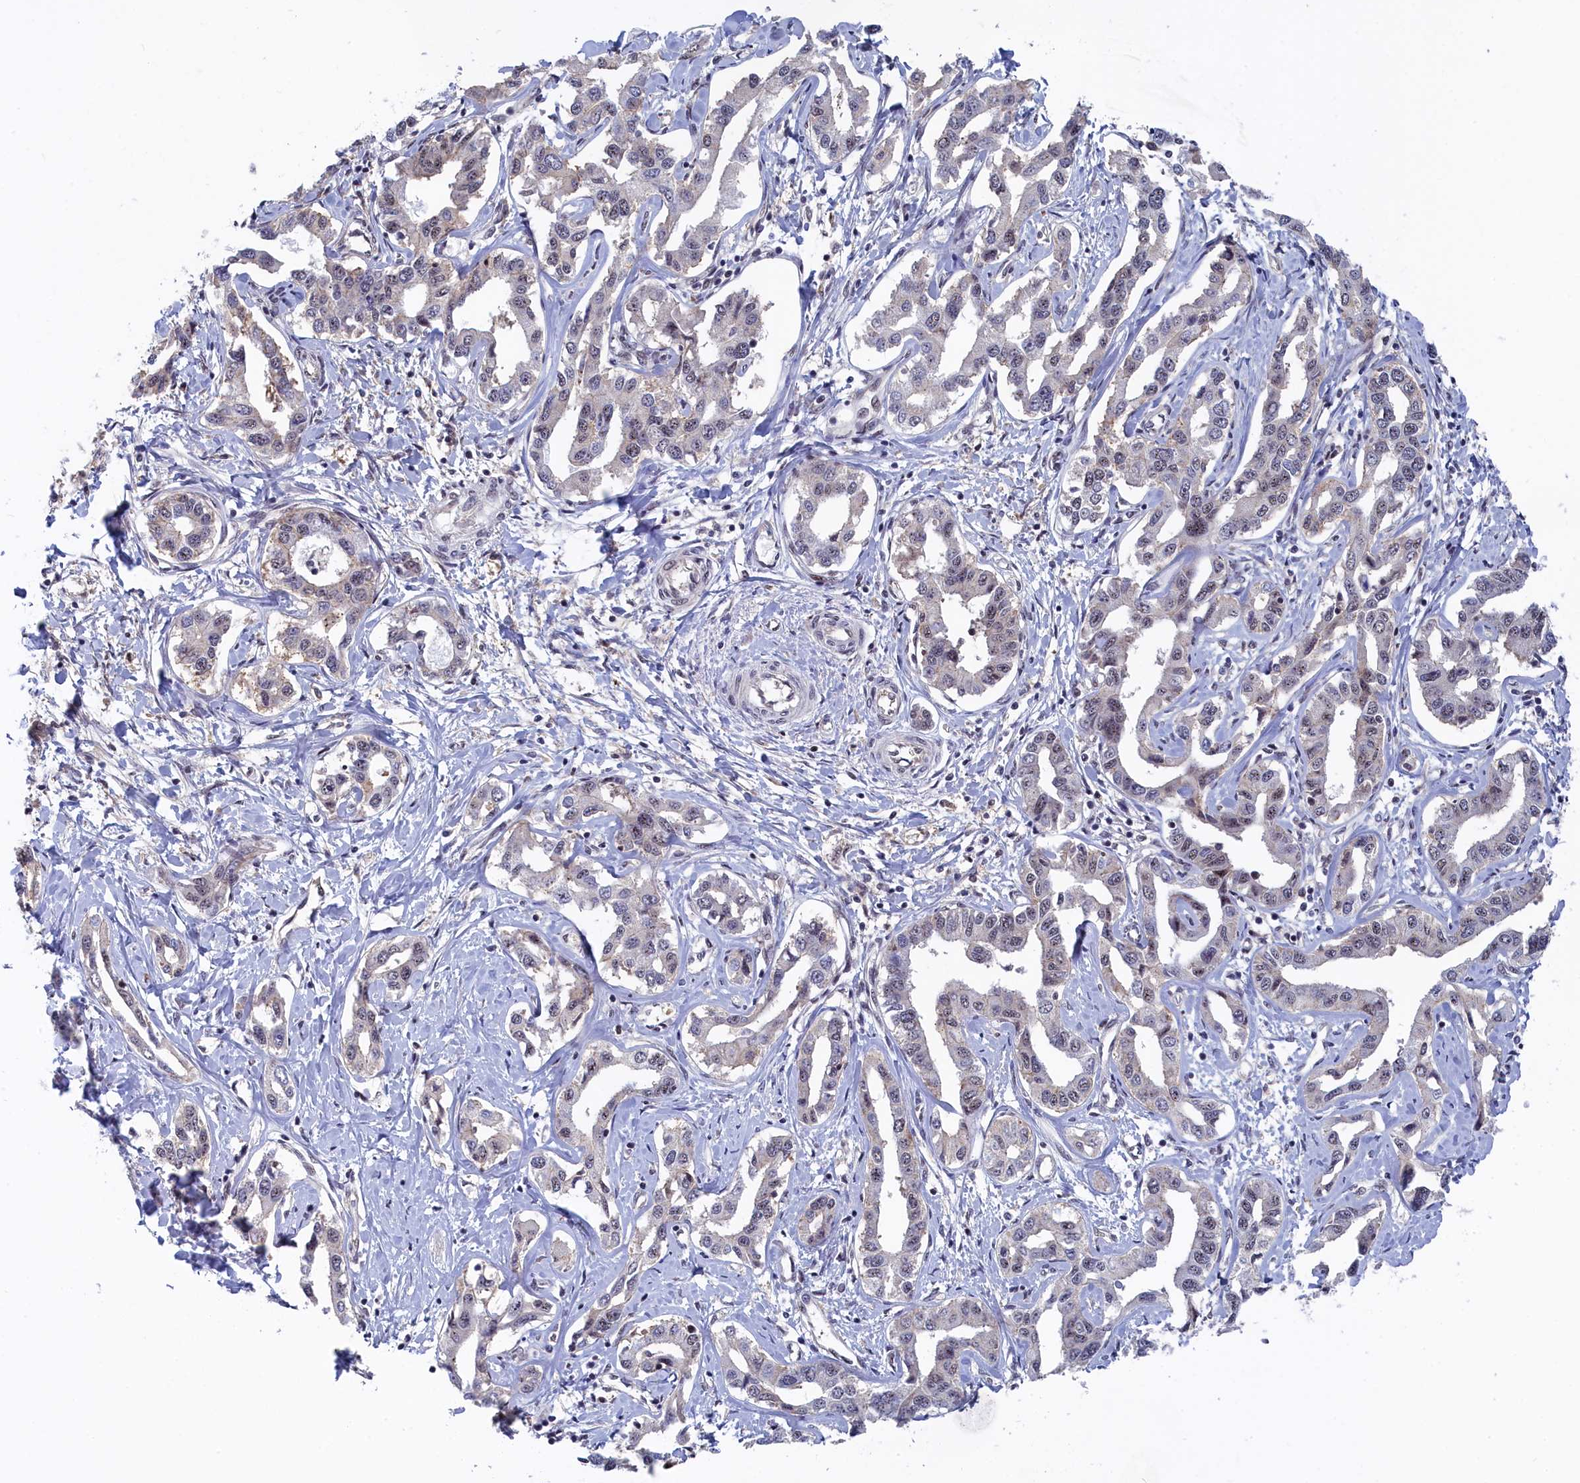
{"staining": {"intensity": "weak", "quantity": "25%-75%", "location": "nuclear"}, "tissue": "liver cancer", "cell_type": "Tumor cells", "image_type": "cancer", "snomed": [{"axis": "morphology", "description": "Cholangiocarcinoma"}, {"axis": "topography", "description": "Liver"}], "caption": "Brown immunohistochemical staining in liver cancer reveals weak nuclear positivity in approximately 25%-75% of tumor cells.", "gene": "TAB1", "patient": {"sex": "male", "age": 59}}